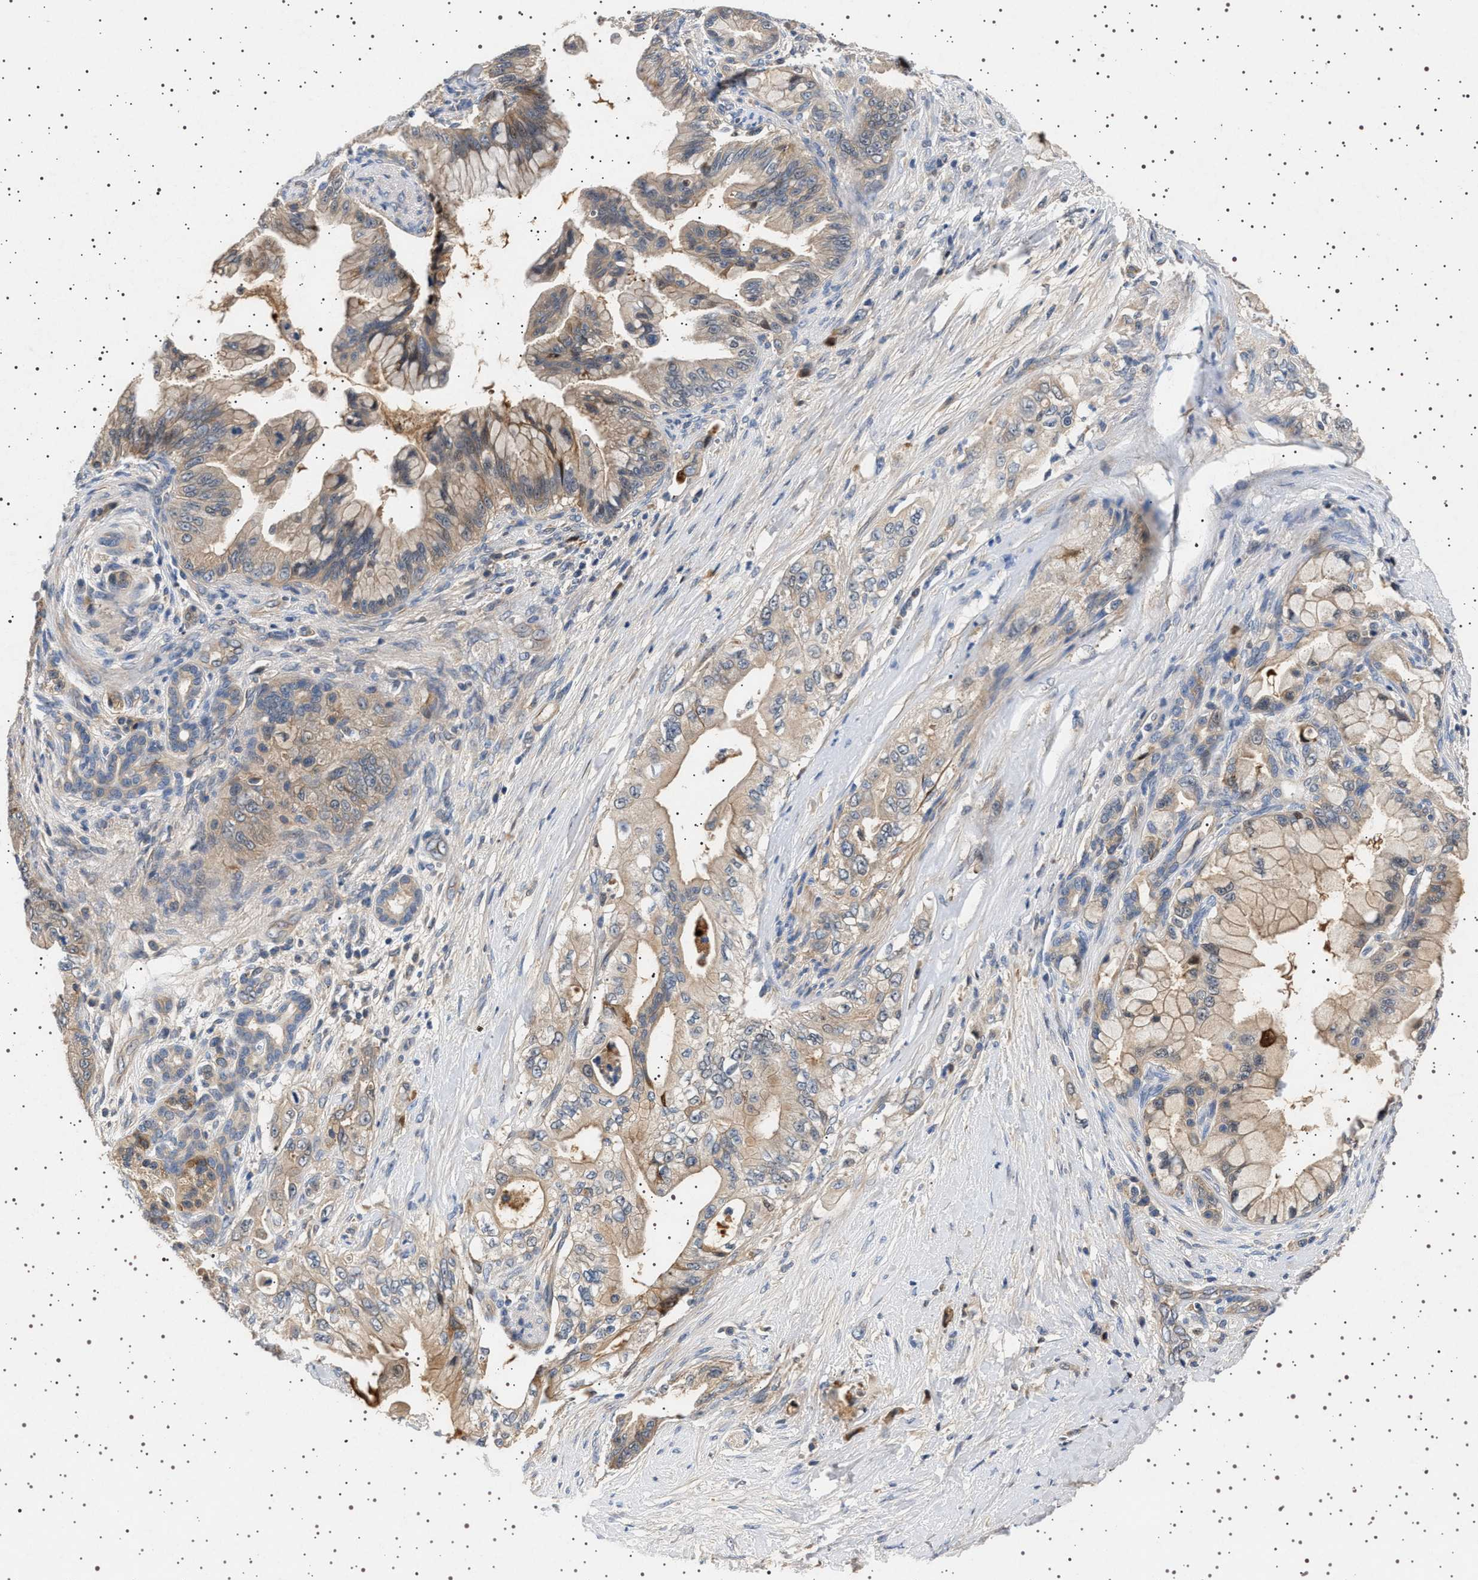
{"staining": {"intensity": "weak", "quantity": ">75%", "location": "cytoplasmic/membranous"}, "tissue": "pancreatic cancer", "cell_type": "Tumor cells", "image_type": "cancer", "snomed": [{"axis": "morphology", "description": "Adenocarcinoma, NOS"}, {"axis": "topography", "description": "Pancreas"}], "caption": "Immunohistochemical staining of human pancreatic adenocarcinoma displays weak cytoplasmic/membranous protein expression in approximately >75% of tumor cells.", "gene": "FICD", "patient": {"sex": "male", "age": 59}}